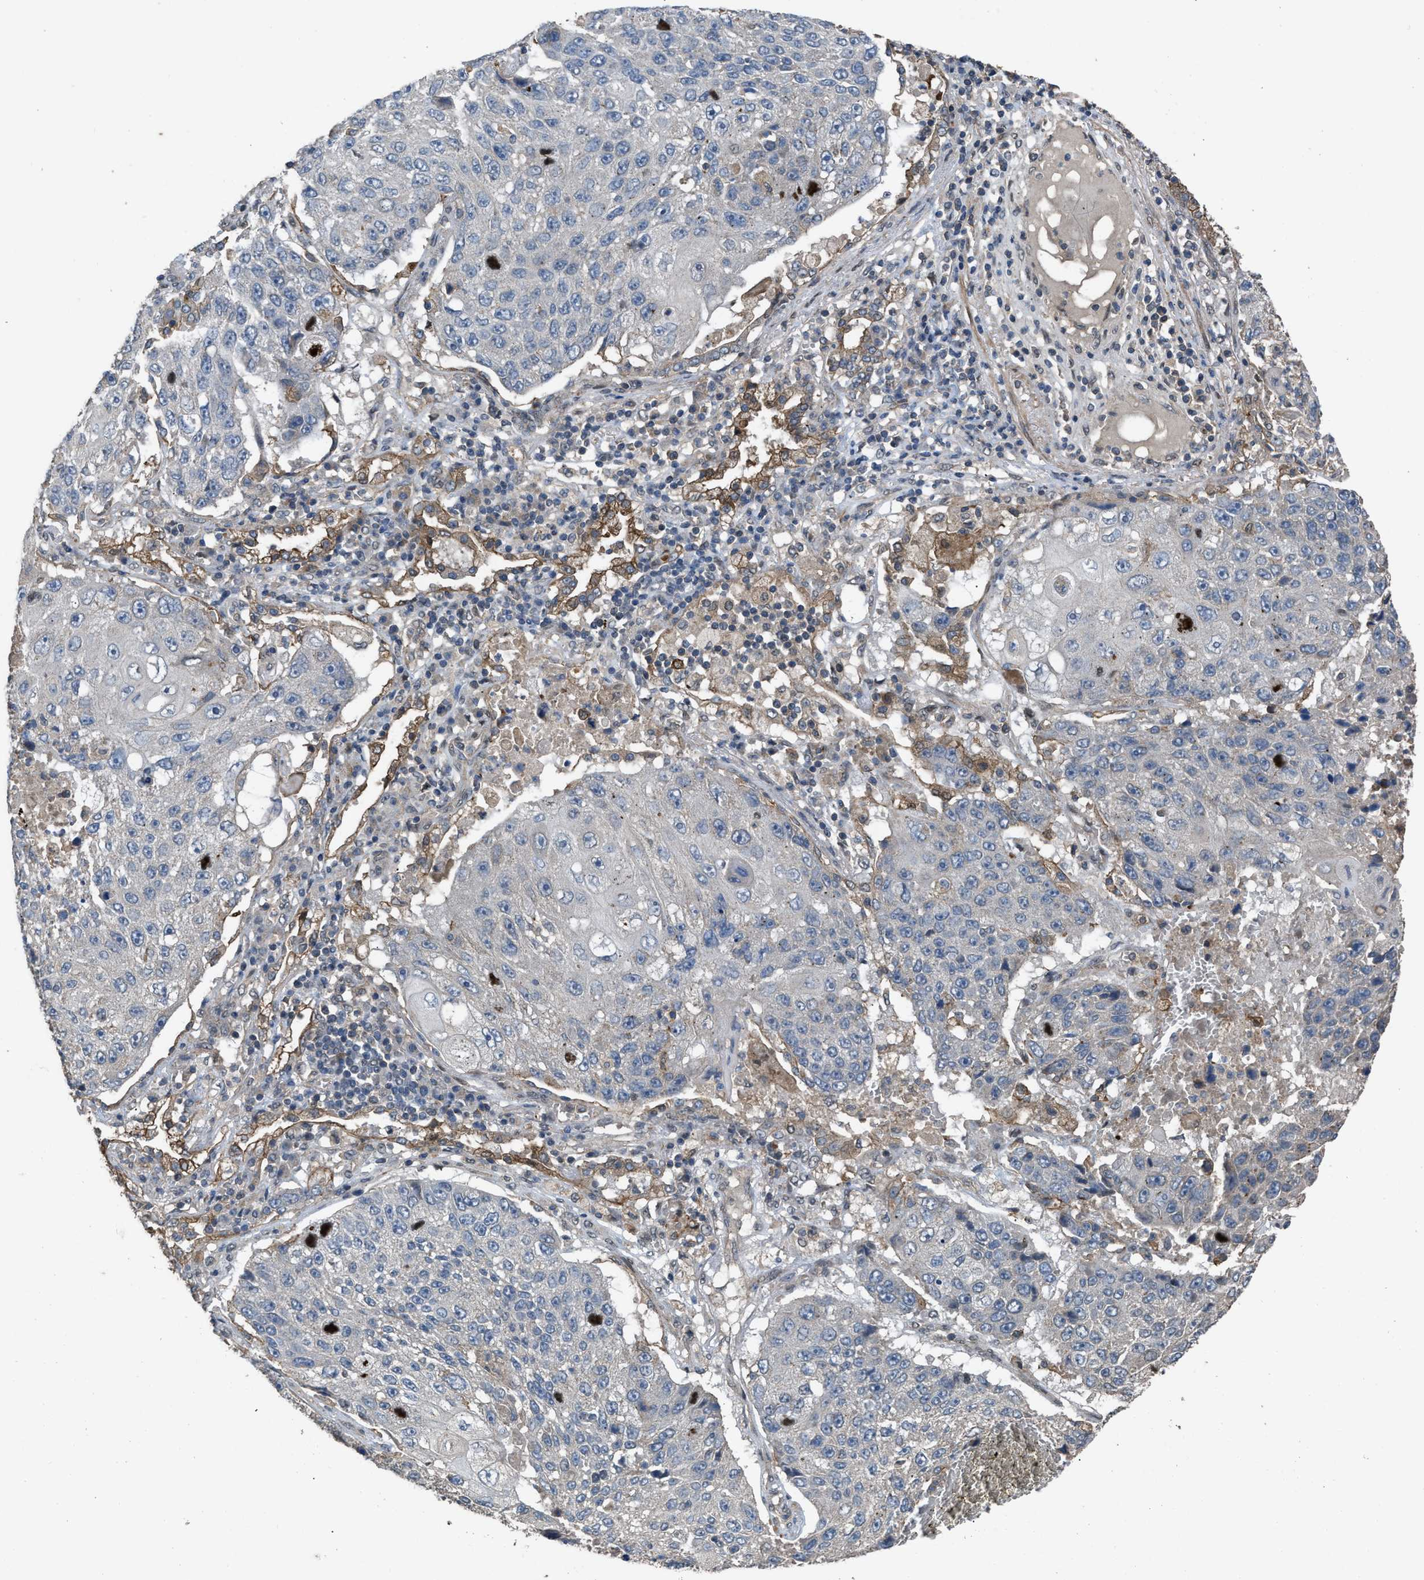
{"staining": {"intensity": "negative", "quantity": "none", "location": "none"}, "tissue": "lung cancer", "cell_type": "Tumor cells", "image_type": "cancer", "snomed": [{"axis": "morphology", "description": "Squamous cell carcinoma, NOS"}, {"axis": "topography", "description": "Lung"}], "caption": "Immunohistochemistry image of human squamous cell carcinoma (lung) stained for a protein (brown), which shows no positivity in tumor cells. (DAB IHC visualized using brightfield microscopy, high magnification).", "gene": "UTRN", "patient": {"sex": "male", "age": 61}}